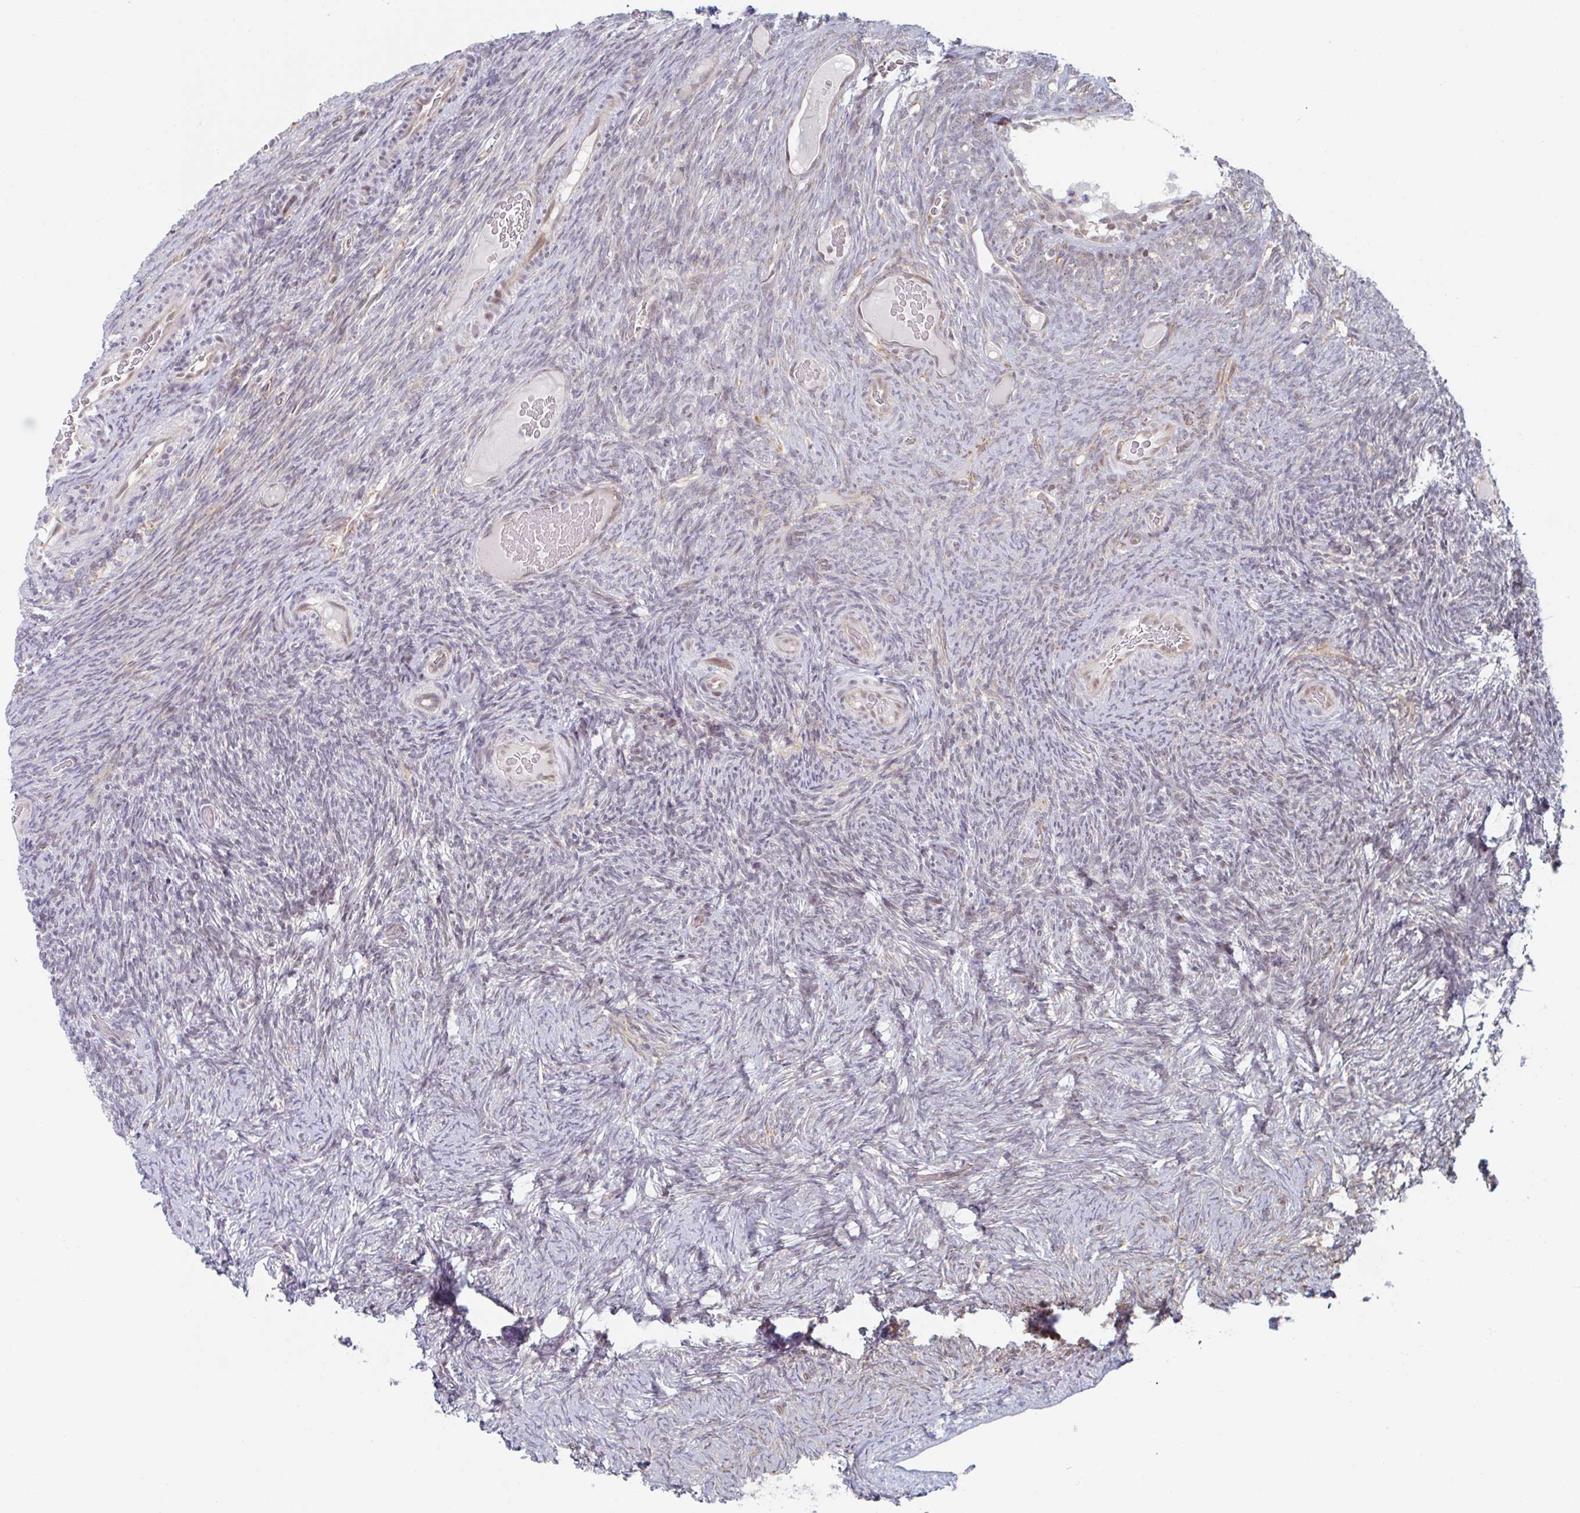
{"staining": {"intensity": "negative", "quantity": "none", "location": "none"}, "tissue": "ovary", "cell_type": "Ovarian stroma cells", "image_type": "normal", "snomed": [{"axis": "morphology", "description": "Normal tissue, NOS"}, {"axis": "topography", "description": "Ovary"}], "caption": "Immunohistochemical staining of benign ovary exhibits no significant expression in ovarian stroma cells. (DAB (3,3'-diaminobenzidine) immunohistochemistry, high magnification).", "gene": "TRAPPC10", "patient": {"sex": "female", "age": 34}}